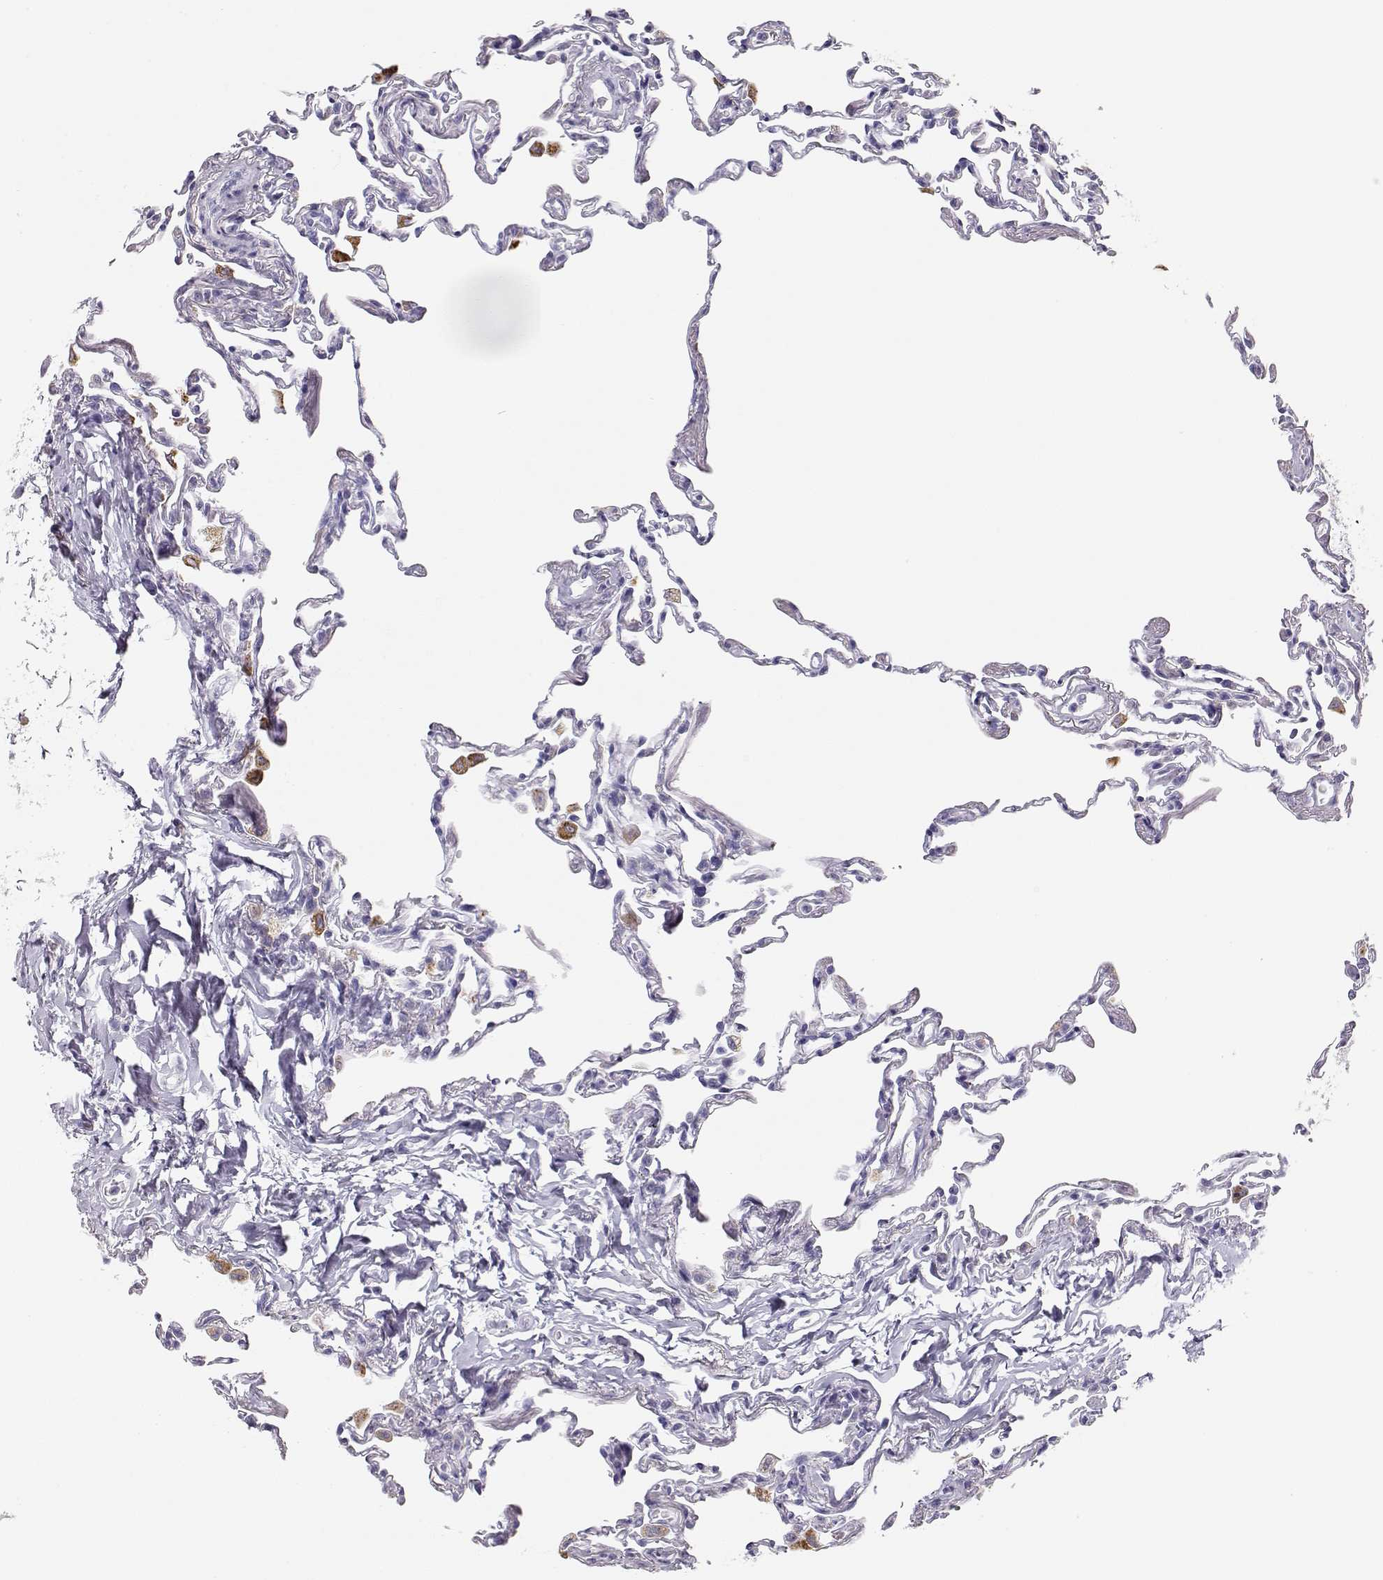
{"staining": {"intensity": "negative", "quantity": "none", "location": "none"}, "tissue": "lung", "cell_type": "Alveolar cells", "image_type": "normal", "snomed": [{"axis": "morphology", "description": "Normal tissue, NOS"}, {"axis": "topography", "description": "Lung"}], "caption": "The immunohistochemistry (IHC) micrograph has no significant staining in alveolar cells of lung.", "gene": "TKTL1", "patient": {"sex": "female", "age": 57}}